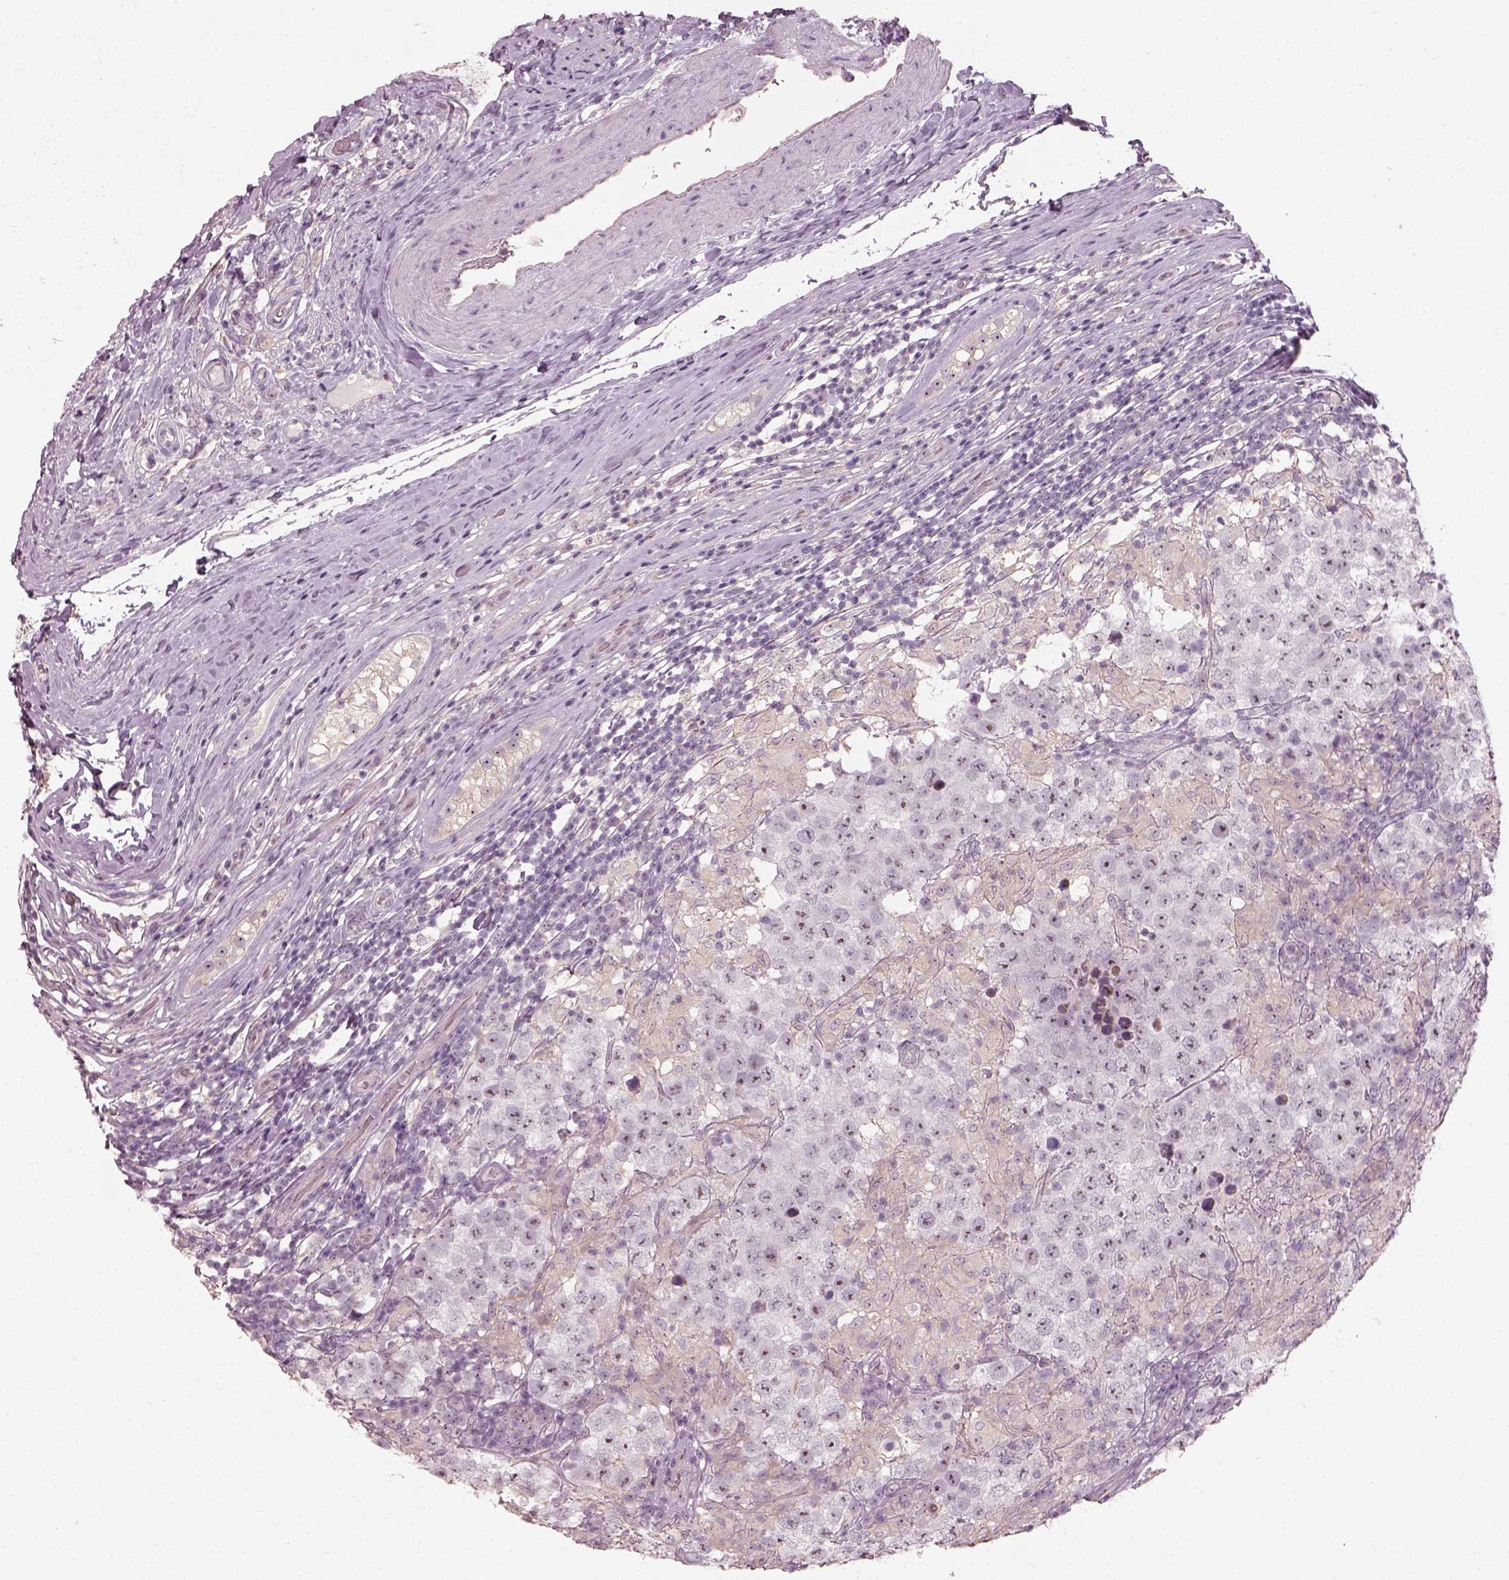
{"staining": {"intensity": "weak", "quantity": "<25%", "location": "nuclear"}, "tissue": "testis cancer", "cell_type": "Tumor cells", "image_type": "cancer", "snomed": [{"axis": "morphology", "description": "Seminoma, NOS"}, {"axis": "morphology", "description": "Carcinoma, Embryonal, NOS"}, {"axis": "topography", "description": "Testis"}], "caption": "Protein analysis of testis embryonal carcinoma reveals no significant expression in tumor cells.", "gene": "CDS1", "patient": {"sex": "male", "age": 41}}